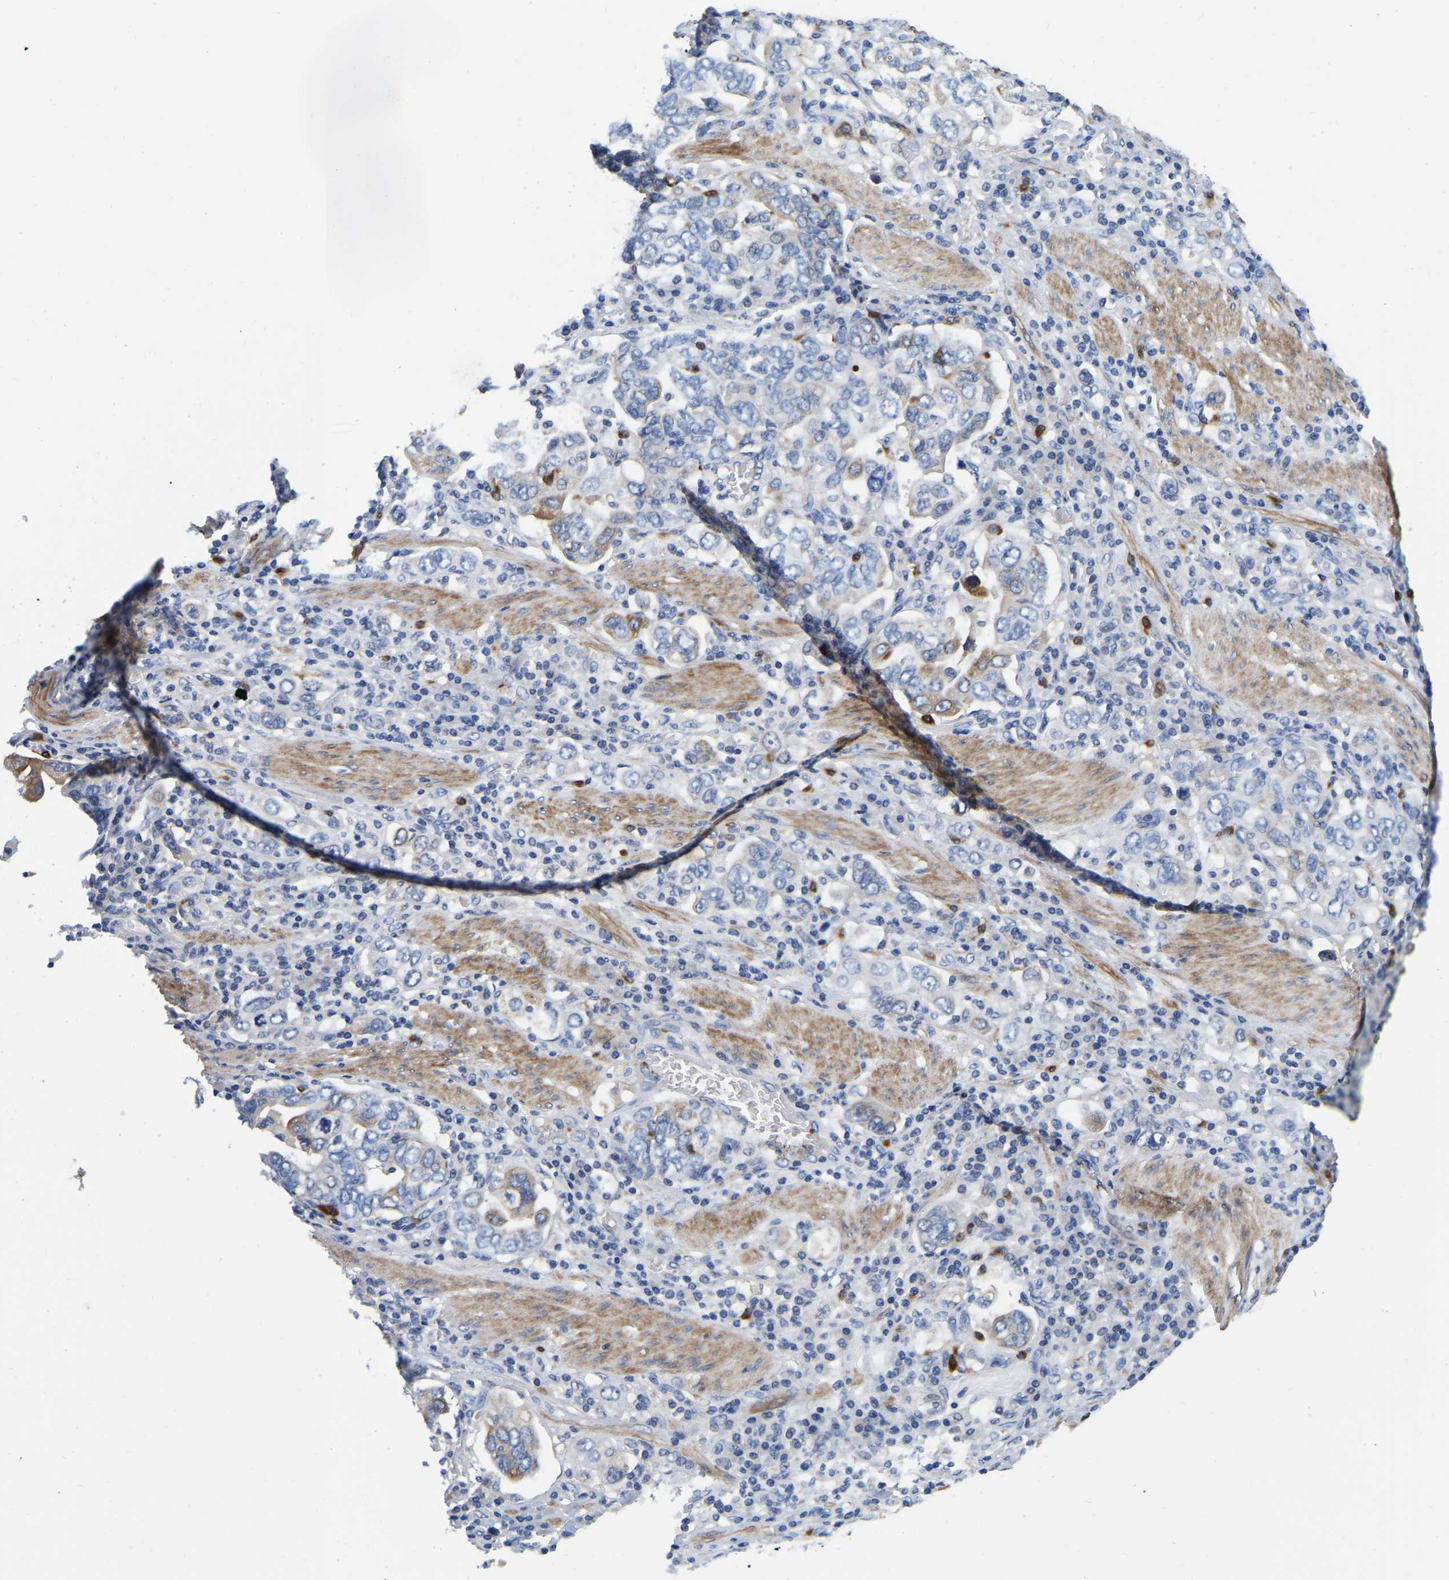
{"staining": {"intensity": "moderate", "quantity": "<25%", "location": "cytoplasmic/membranous"}, "tissue": "stomach cancer", "cell_type": "Tumor cells", "image_type": "cancer", "snomed": [{"axis": "morphology", "description": "Adenocarcinoma, NOS"}, {"axis": "topography", "description": "Stomach, upper"}], "caption": "The micrograph exhibits staining of stomach cancer, revealing moderate cytoplasmic/membranous protein expression (brown color) within tumor cells.", "gene": "RAB27B", "patient": {"sex": "male", "age": 62}}